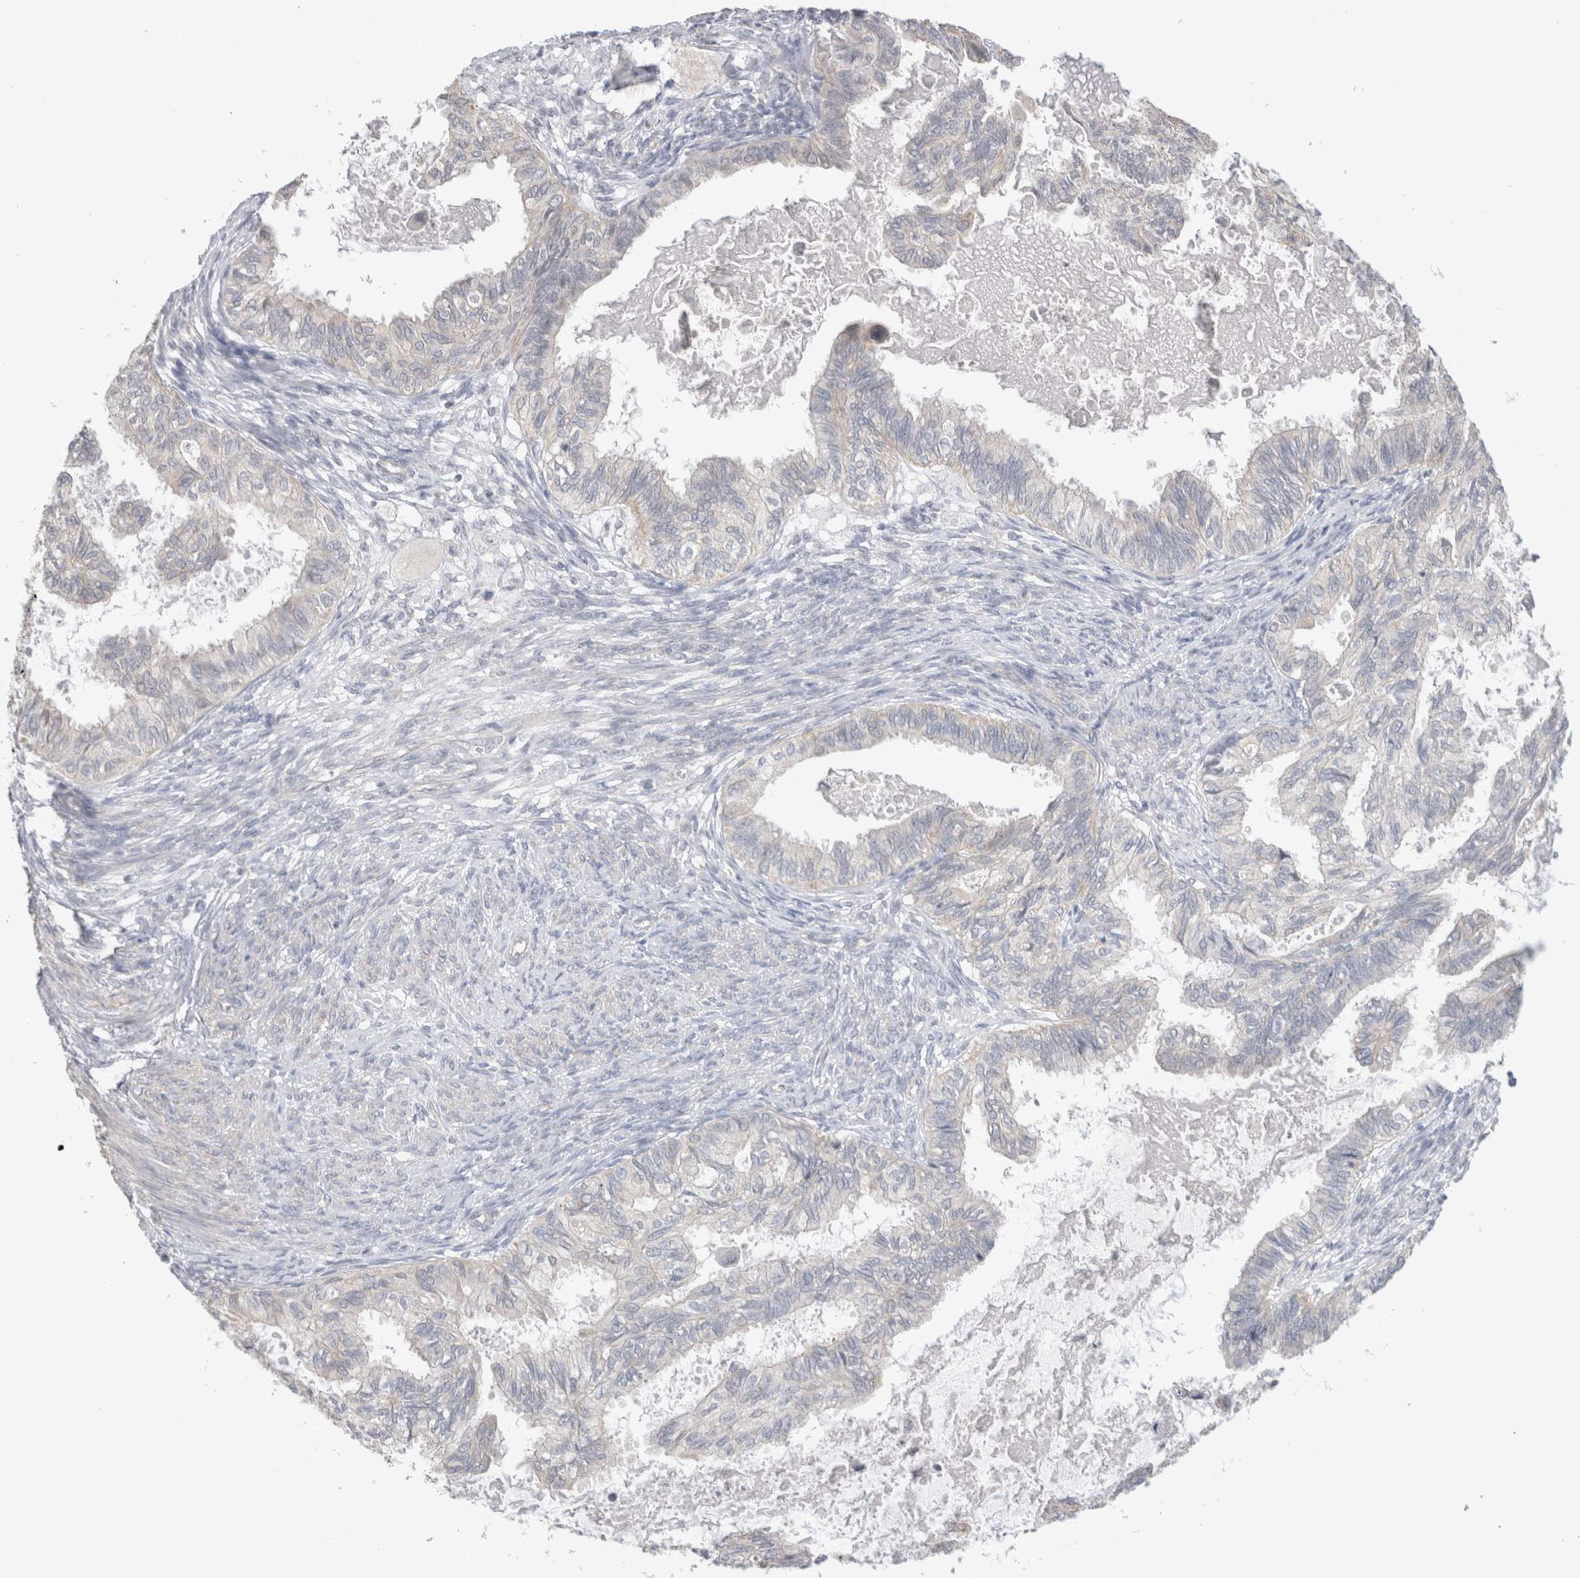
{"staining": {"intensity": "negative", "quantity": "none", "location": "none"}, "tissue": "cervical cancer", "cell_type": "Tumor cells", "image_type": "cancer", "snomed": [{"axis": "morphology", "description": "Normal tissue, NOS"}, {"axis": "morphology", "description": "Adenocarcinoma, NOS"}, {"axis": "topography", "description": "Cervix"}, {"axis": "topography", "description": "Endometrium"}], "caption": "There is no significant expression in tumor cells of cervical cancer.", "gene": "DMD", "patient": {"sex": "female", "age": 86}}